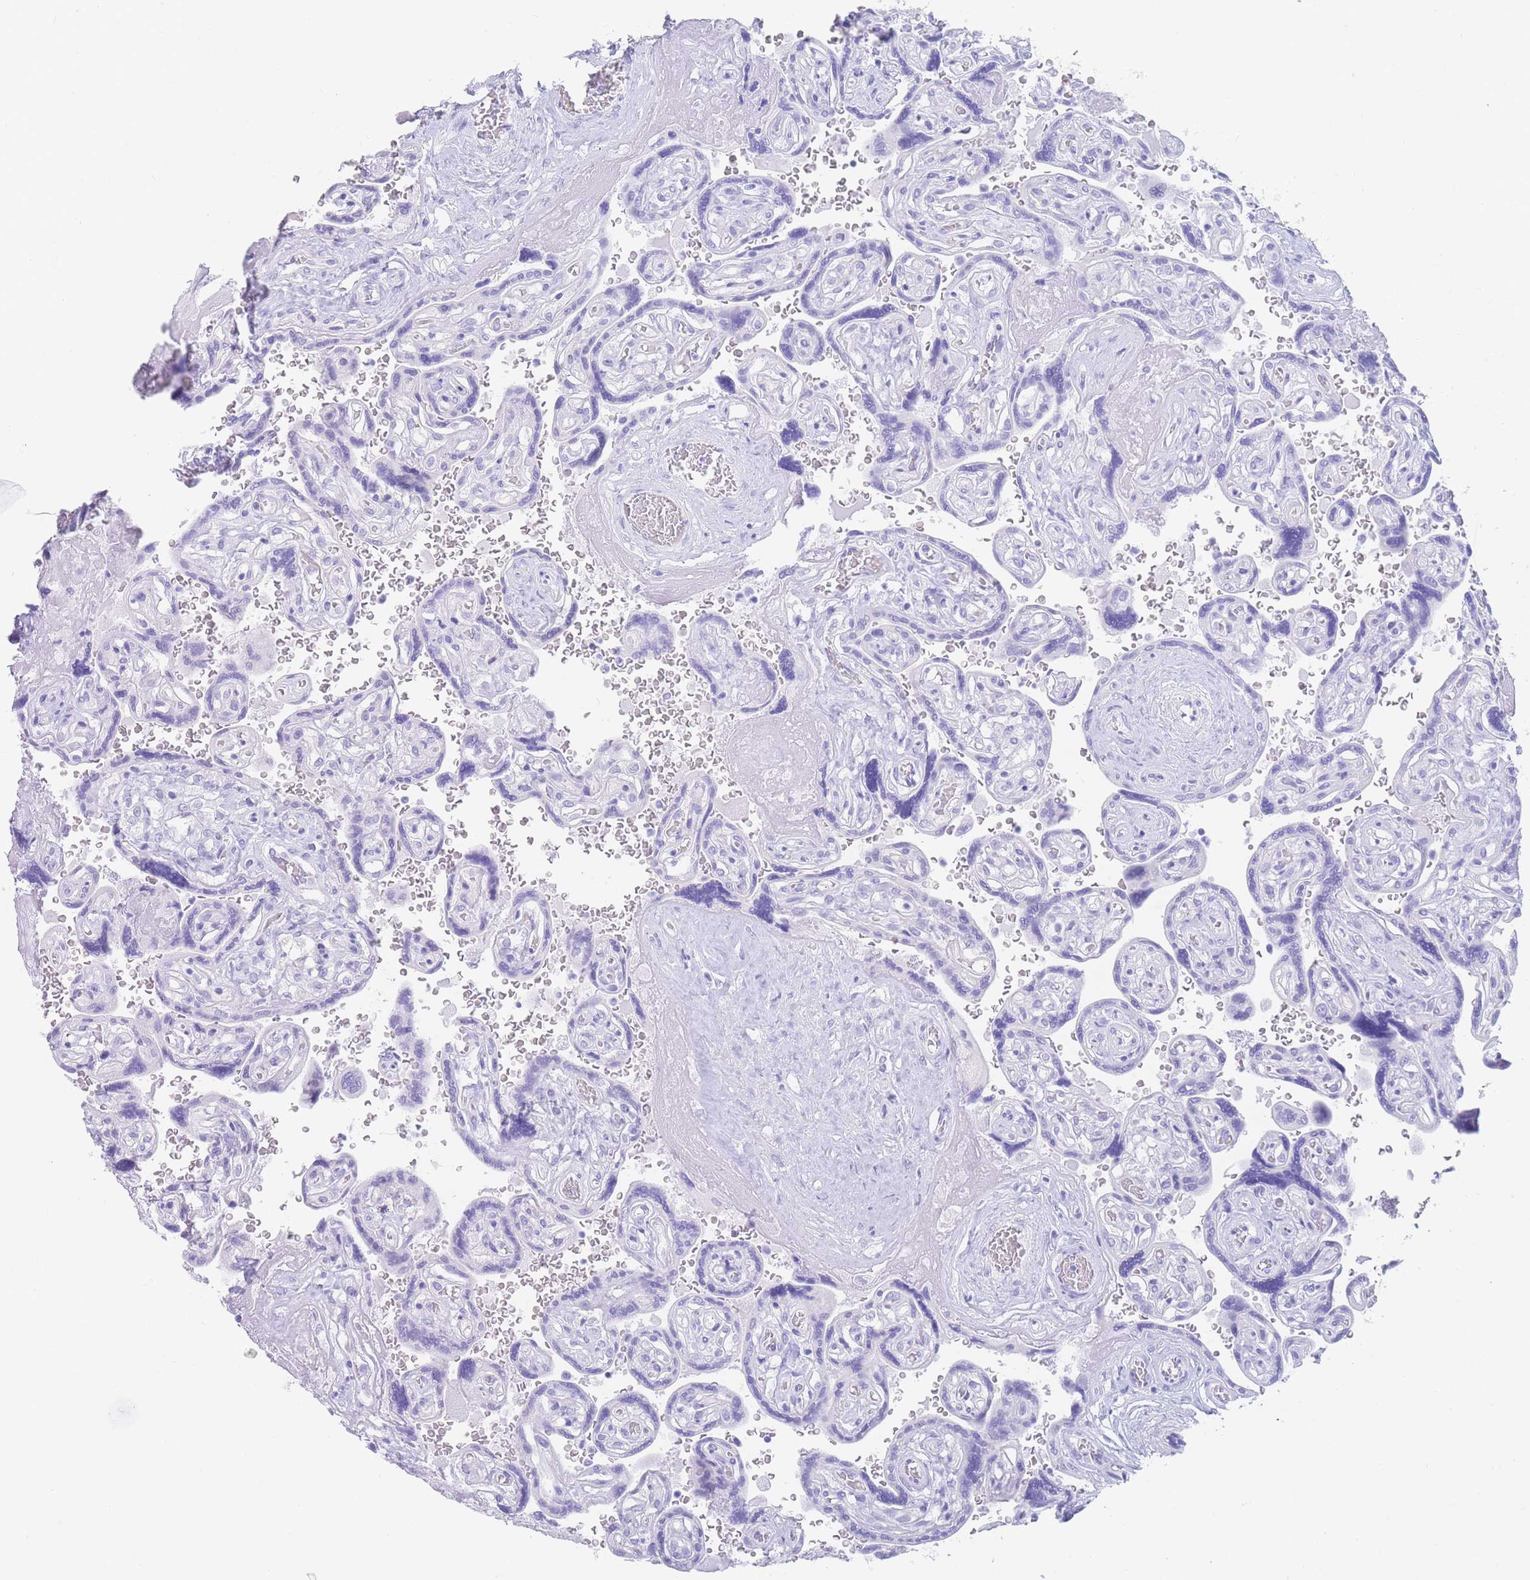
{"staining": {"intensity": "negative", "quantity": "none", "location": "none"}, "tissue": "placenta", "cell_type": "Trophoblastic cells", "image_type": "normal", "snomed": [{"axis": "morphology", "description": "Normal tissue, NOS"}, {"axis": "topography", "description": "Placenta"}], "caption": "Protein analysis of unremarkable placenta shows no significant positivity in trophoblastic cells. The staining is performed using DAB brown chromogen with nuclei counter-stained in using hematoxylin.", "gene": "LZTFL1", "patient": {"sex": "female", "age": 32}}